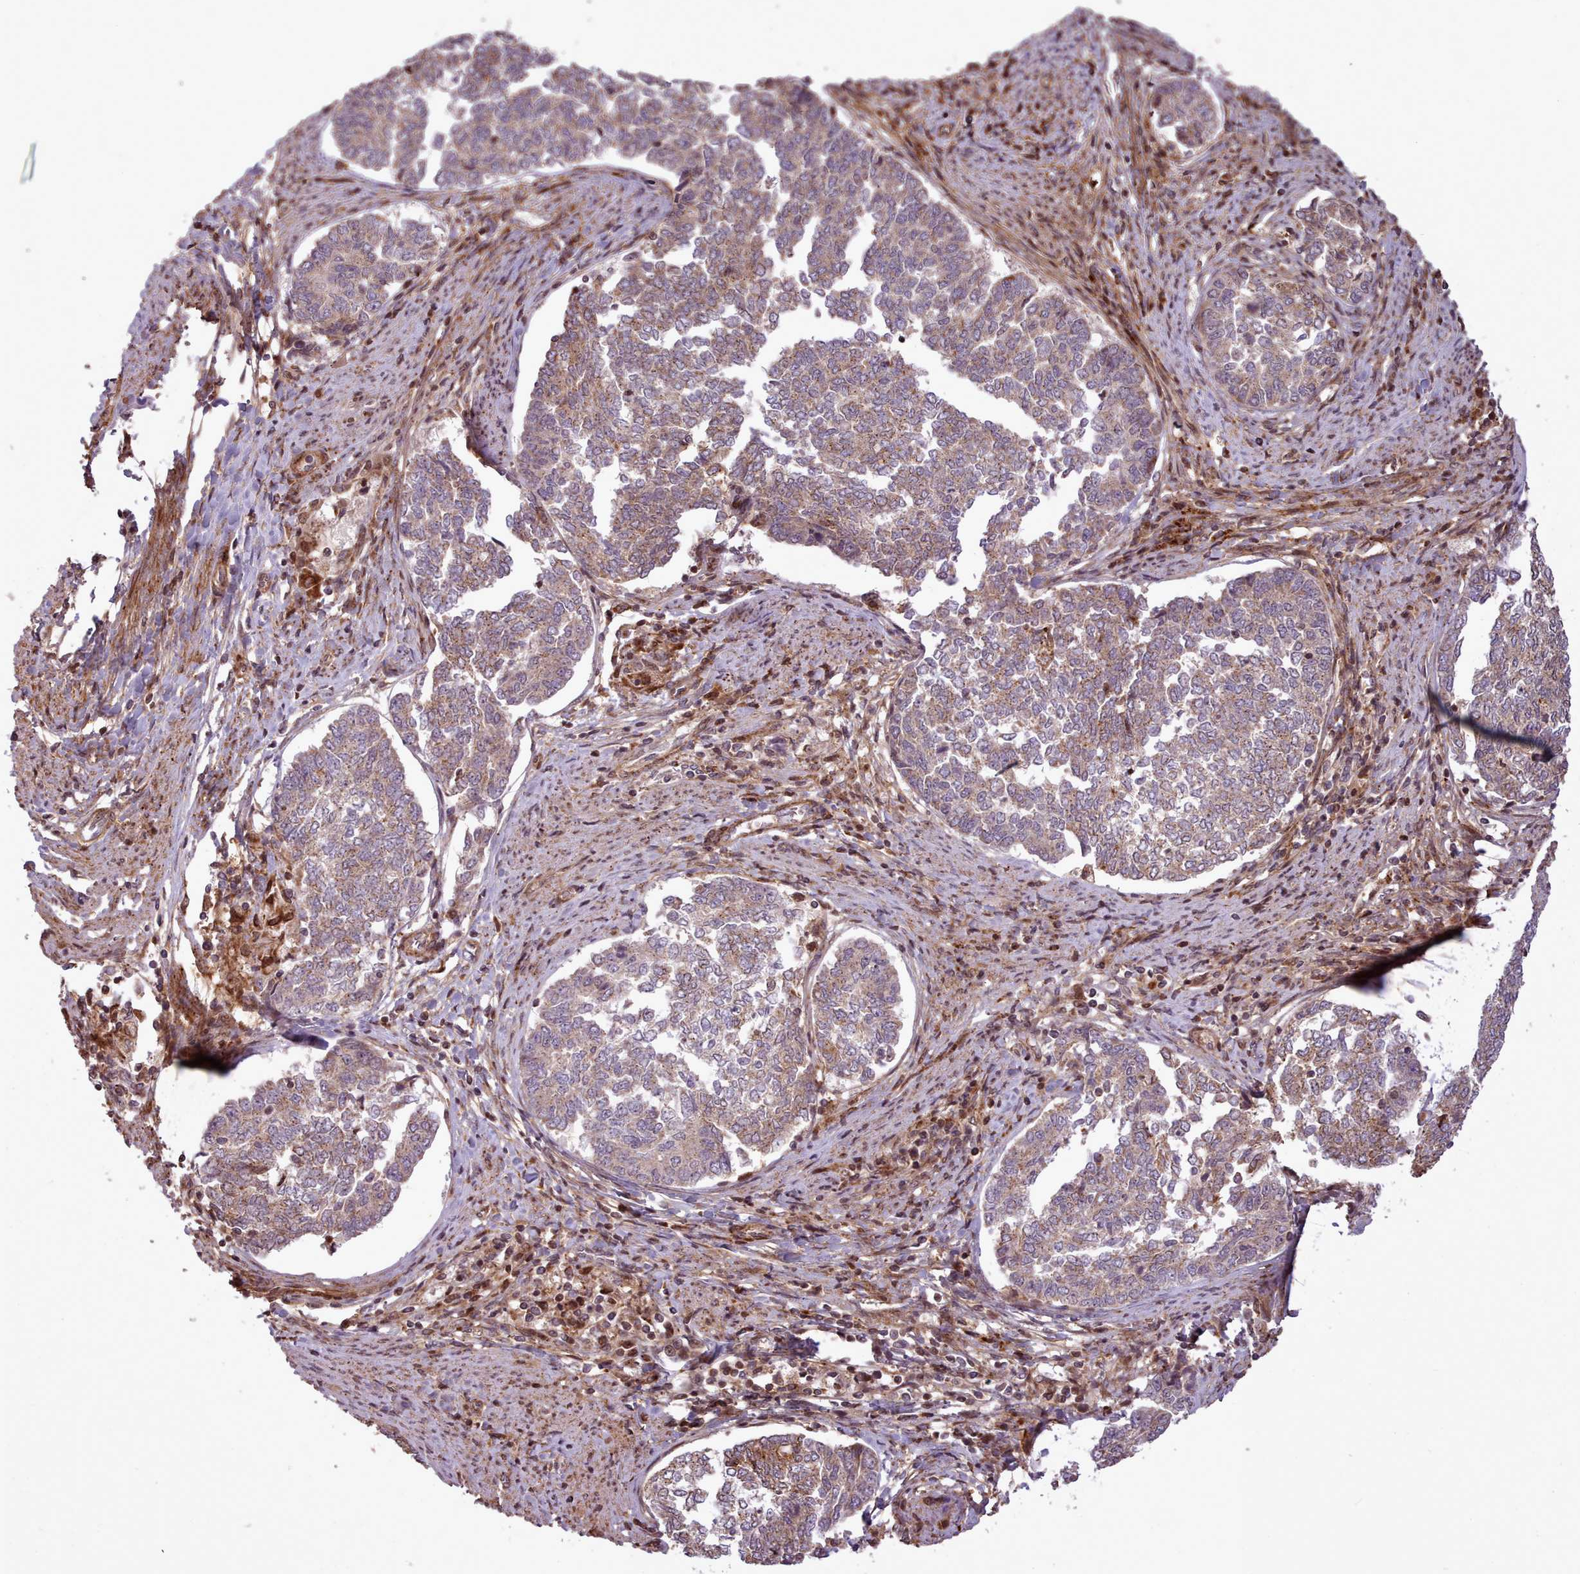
{"staining": {"intensity": "strong", "quantity": "<25%", "location": "cytoplasmic/membranous"}, "tissue": "endometrial cancer", "cell_type": "Tumor cells", "image_type": "cancer", "snomed": [{"axis": "morphology", "description": "Adenocarcinoma, NOS"}, {"axis": "topography", "description": "Endometrium"}], "caption": "Tumor cells display medium levels of strong cytoplasmic/membranous expression in about <25% of cells in endometrial adenocarcinoma.", "gene": "NLRP7", "patient": {"sex": "female", "age": 80}}